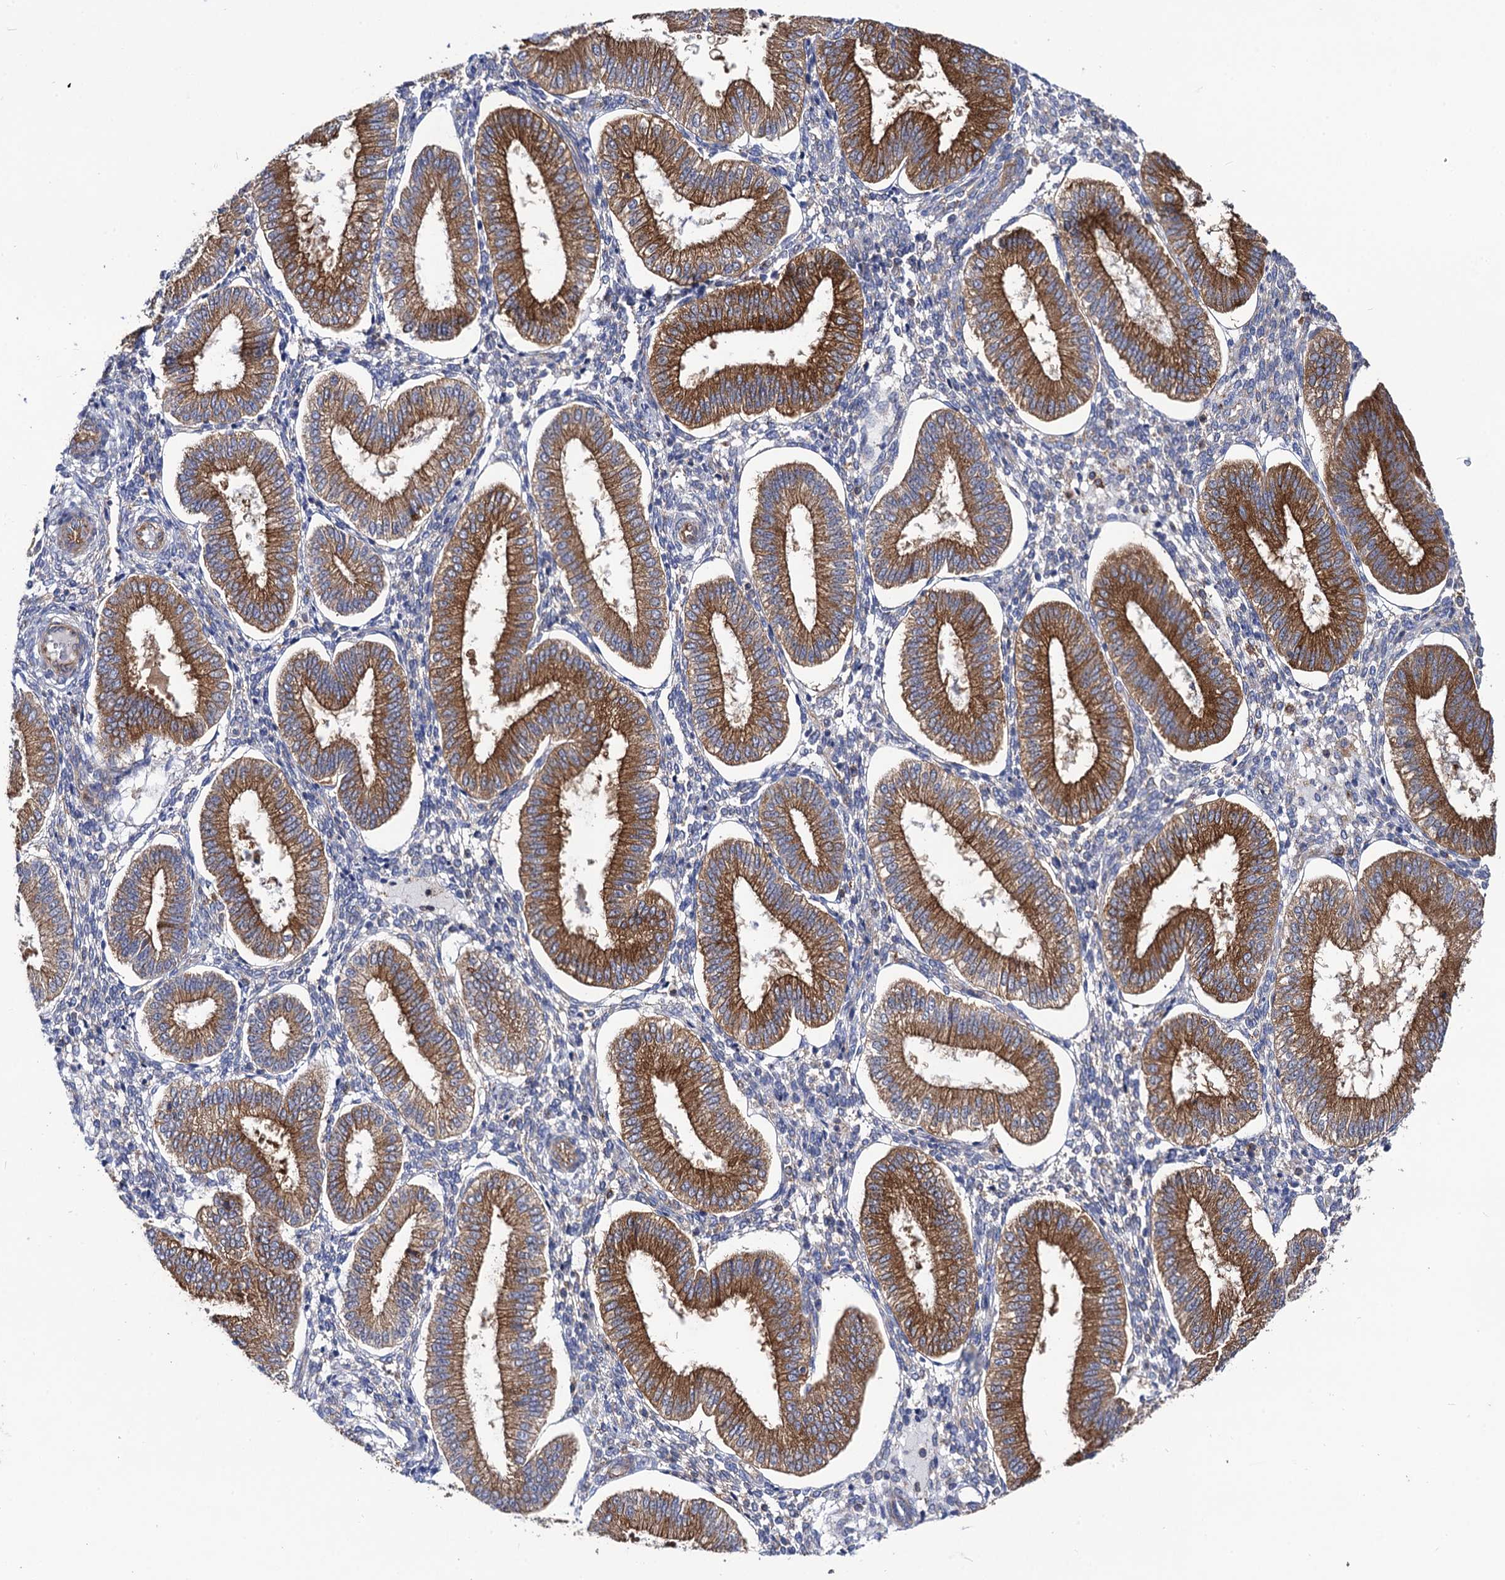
{"staining": {"intensity": "negative", "quantity": "none", "location": "none"}, "tissue": "endometrium", "cell_type": "Cells in endometrial stroma", "image_type": "normal", "snomed": [{"axis": "morphology", "description": "Normal tissue, NOS"}, {"axis": "topography", "description": "Endometrium"}], "caption": "Immunohistochemical staining of unremarkable human endometrium reveals no significant expression in cells in endometrial stroma. Brightfield microscopy of immunohistochemistry stained with DAB (3,3'-diaminobenzidine) (brown) and hematoxylin (blue), captured at high magnification.", "gene": "DYDC1", "patient": {"sex": "female", "age": 39}}